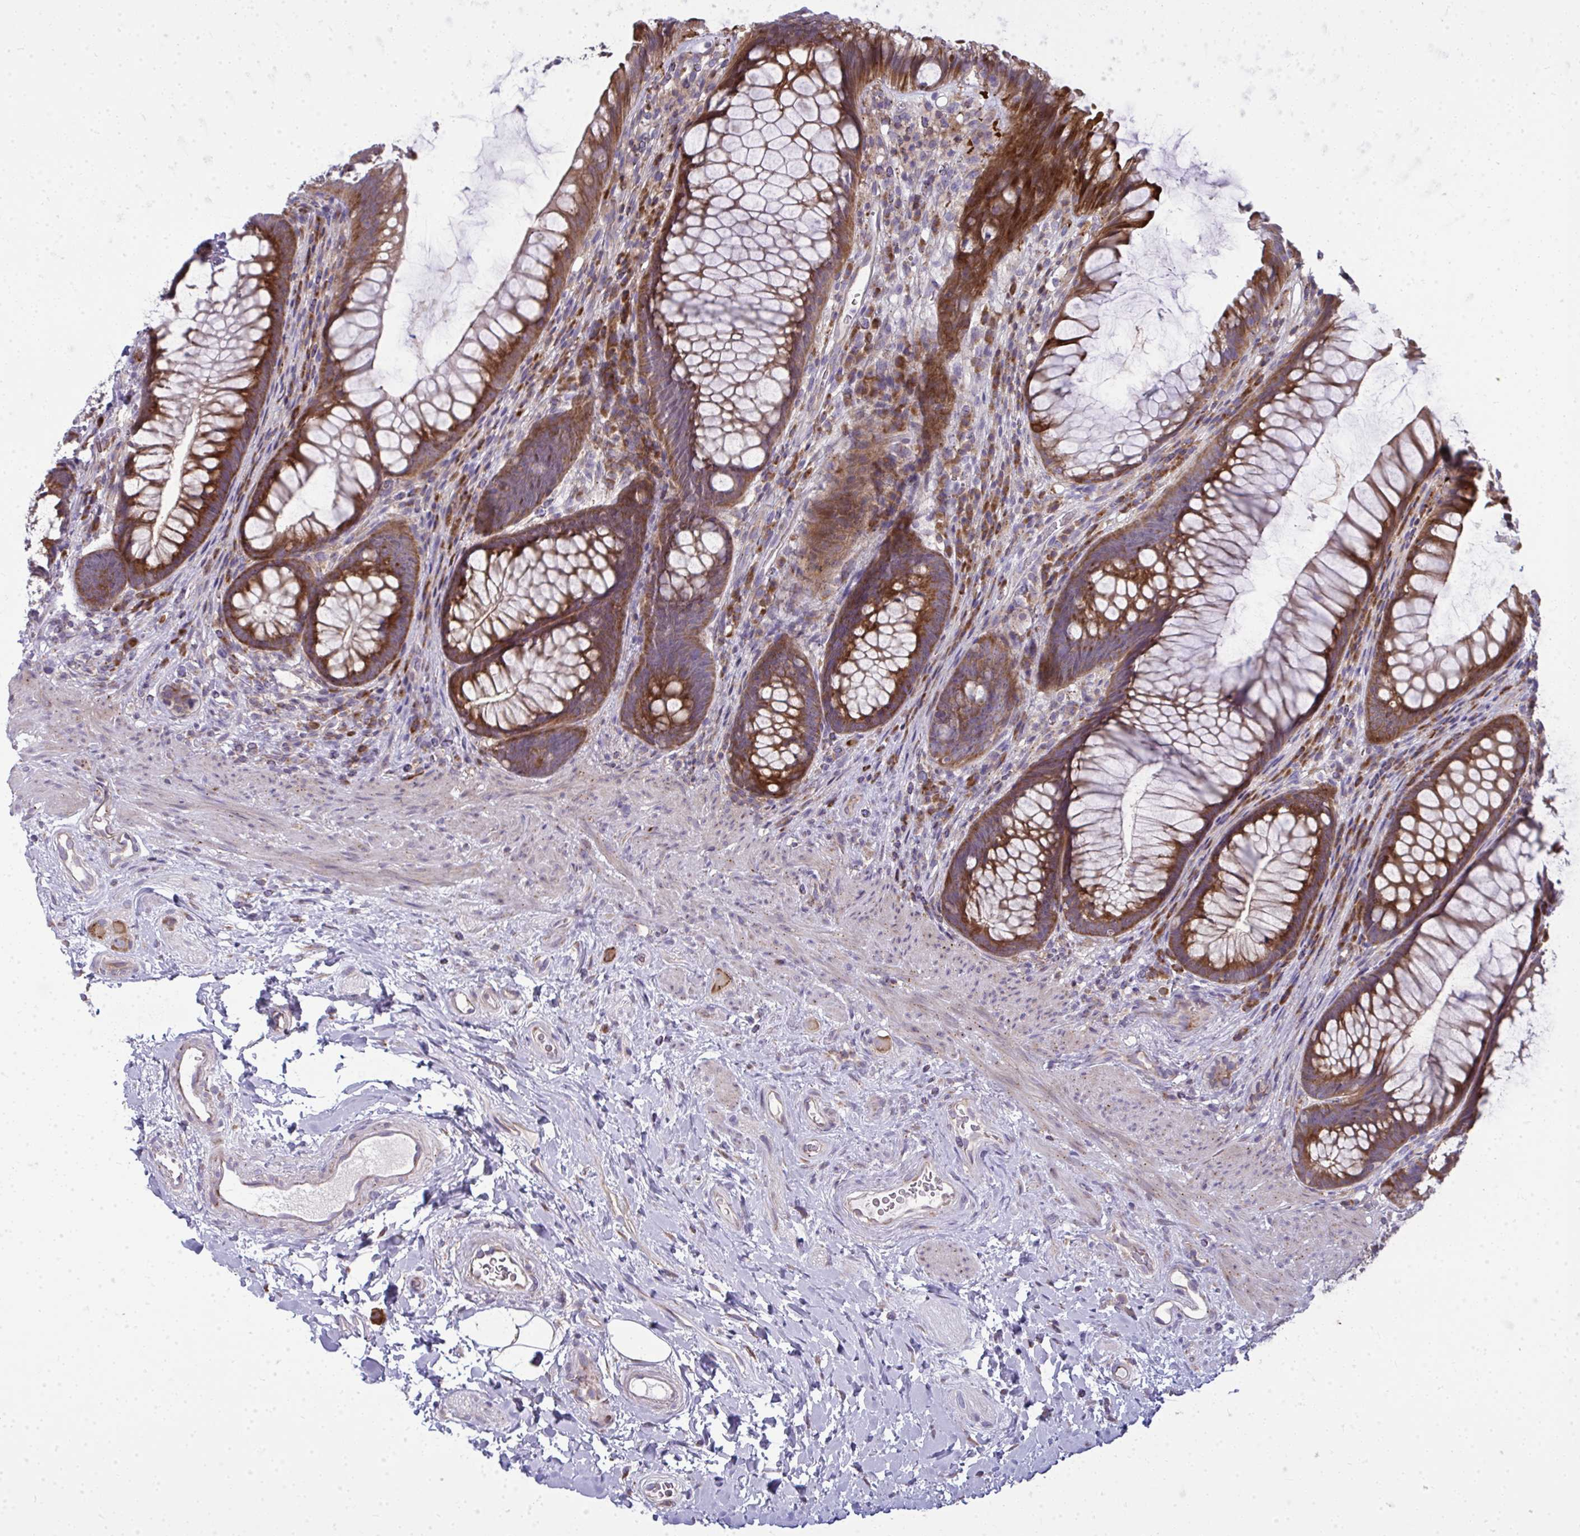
{"staining": {"intensity": "strong", "quantity": ">75%", "location": "cytoplasmic/membranous"}, "tissue": "rectum", "cell_type": "Glandular cells", "image_type": "normal", "snomed": [{"axis": "morphology", "description": "Normal tissue, NOS"}, {"axis": "topography", "description": "Rectum"}], "caption": "Protein expression analysis of unremarkable rectum demonstrates strong cytoplasmic/membranous expression in about >75% of glandular cells.", "gene": "GFPT2", "patient": {"sex": "male", "age": 53}}